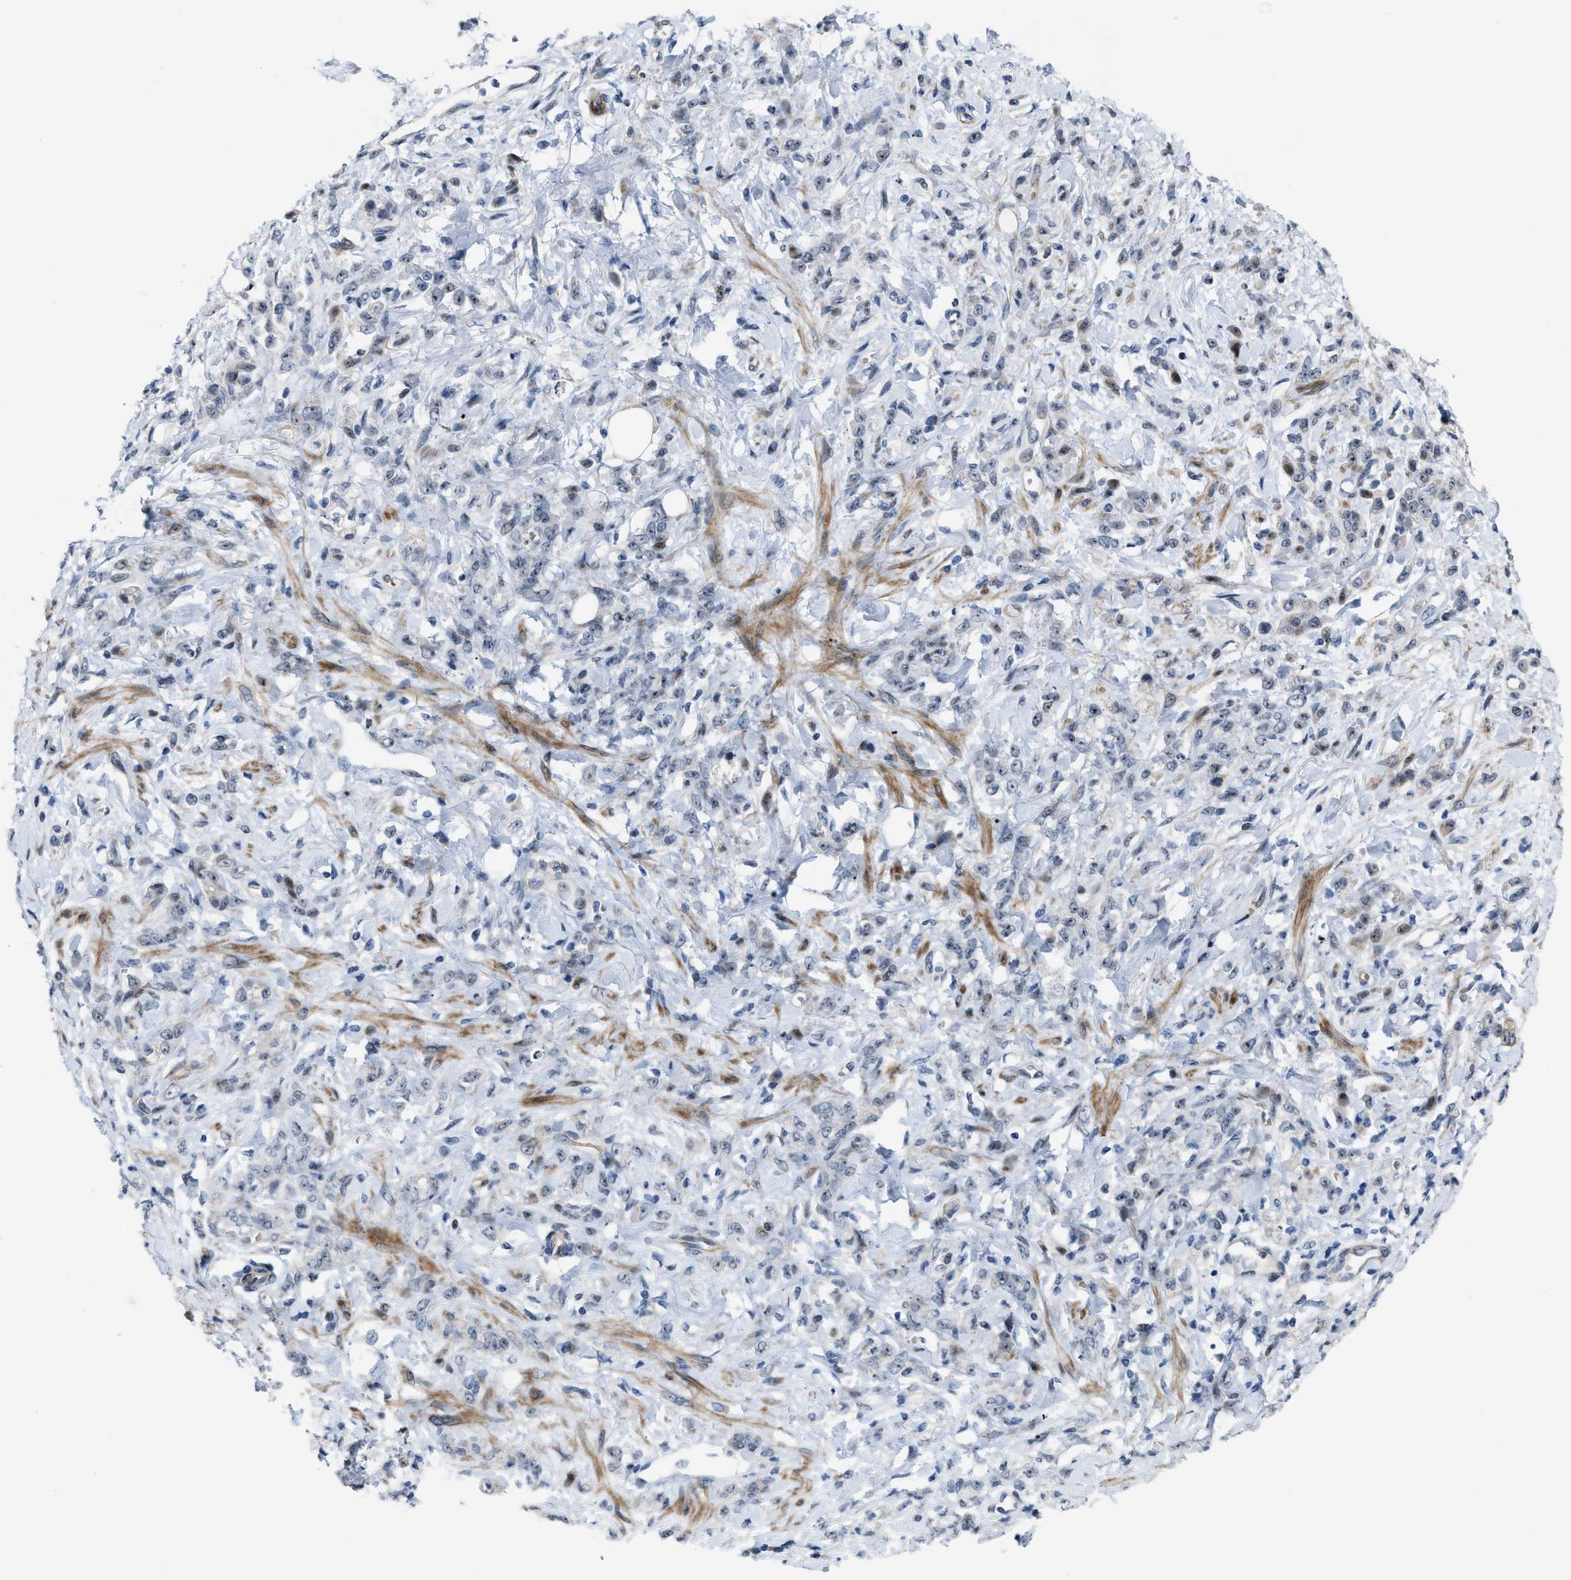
{"staining": {"intensity": "weak", "quantity": "25%-75%", "location": "nuclear"}, "tissue": "stomach cancer", "cell_type": "Tumor cells", "image_type": "cancer", "snomed": [{"axis": "morphology", "description": "Normal tissue, NOS"}, {"axis": "morphology", "description": "Adenocarcinoma, NOS"}, {"axis": "topography", "description": "Stomach"}], "caption": "Adenocarcinoma (stomach) stained for a protein shows weak nuclear positivity in tumor cells.", "gene": "POLR1F", "patient": {"sex": "male", "age": 82}}